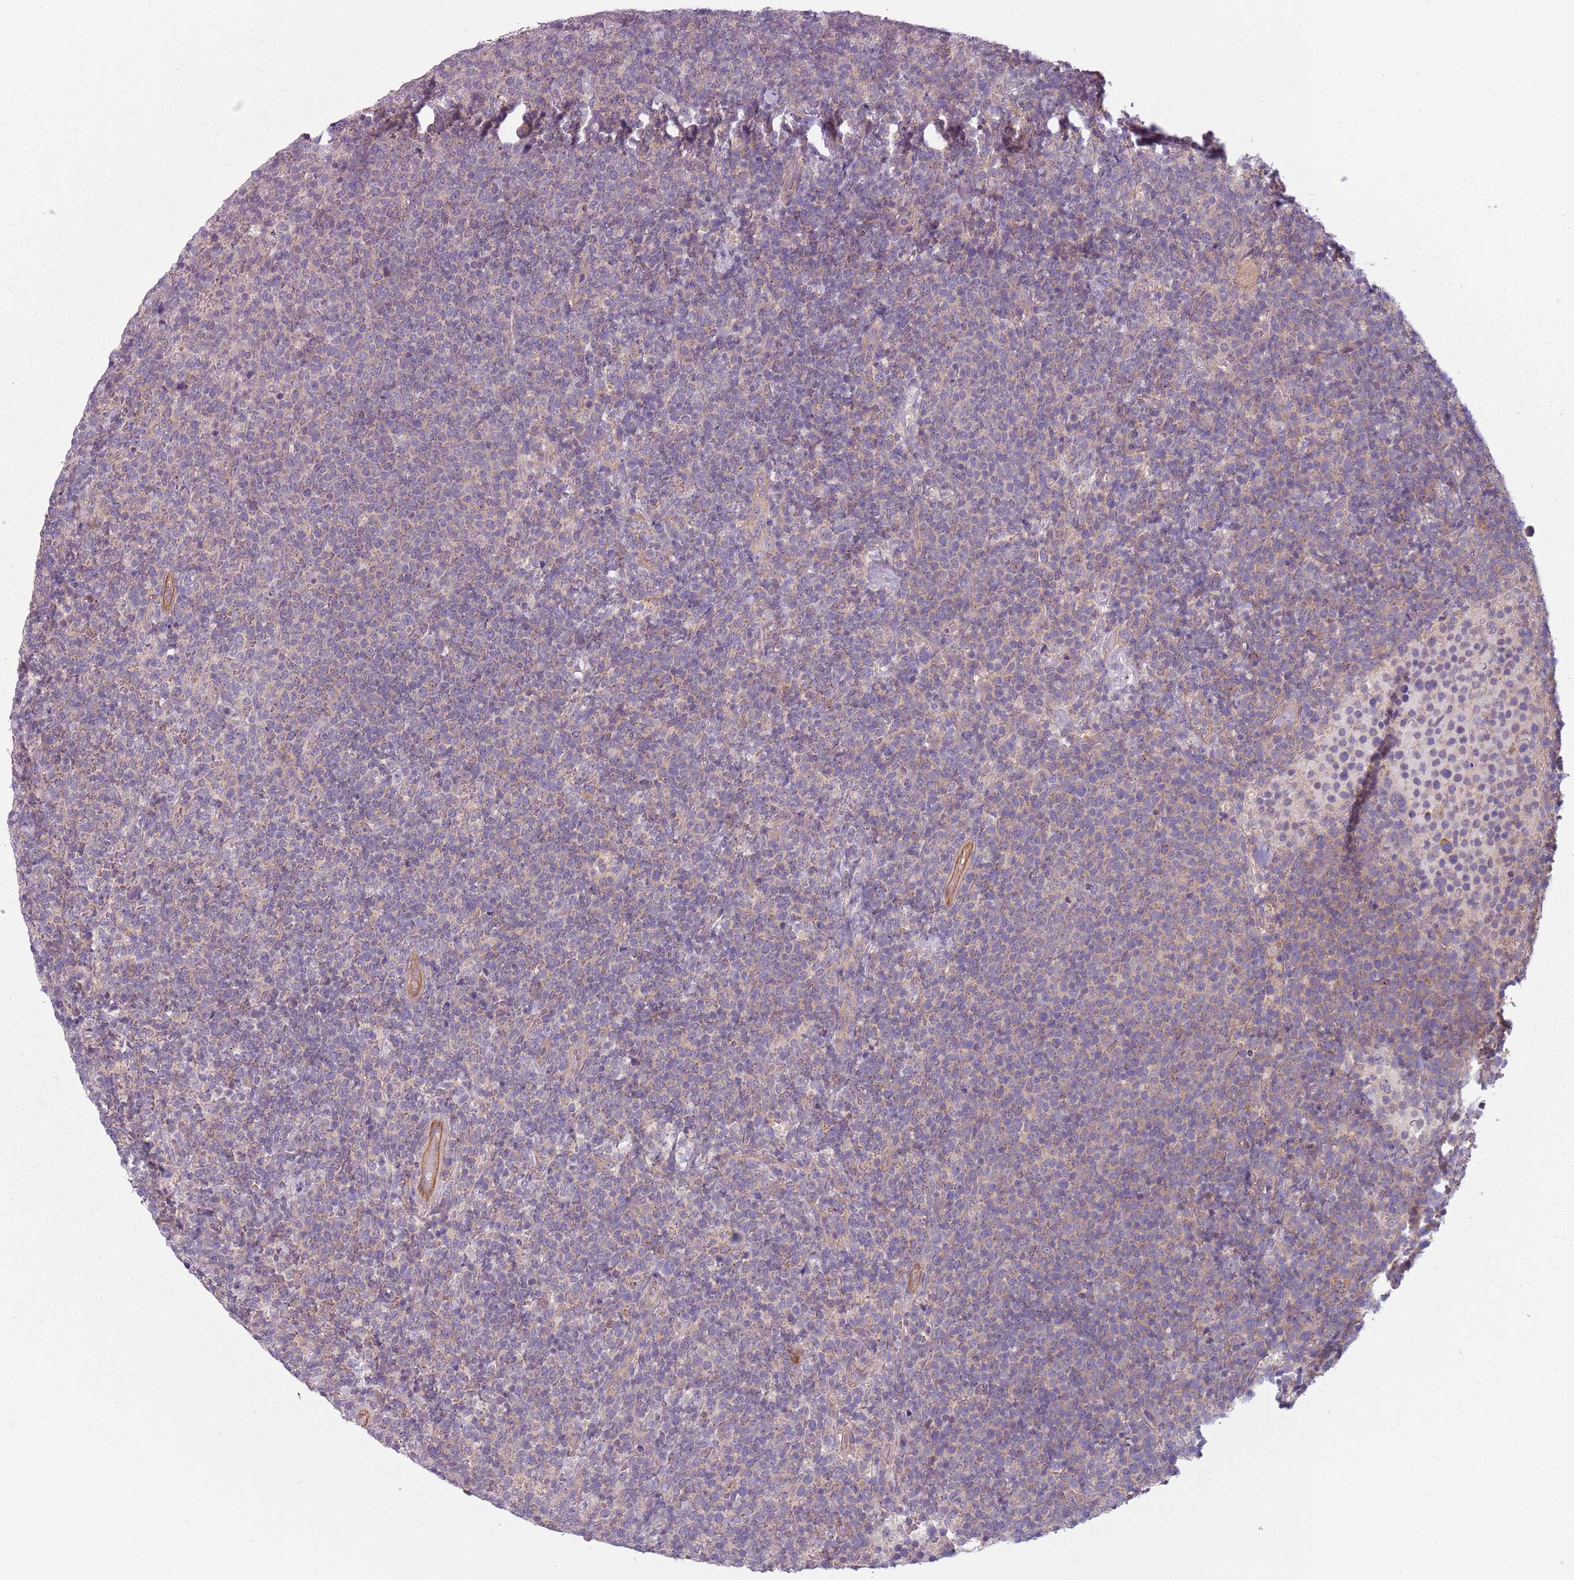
{"staining": {"intensity": "weak", "quantity": "<25%", "location": "cytoplasmic/membranous"}, "tissue": "lymphoma", "cell_type": "Tumor cells", "image_type": "cancer", "snomed": [{"axis": "morphology", "description": "Malignant lymphoma, non-Hodgkin's type, High grade"}, {"axis": "topography", "description": "Lymph node"}], "caption": "Immunohistochemistry (IHC) image of human malignant lymphoma, non-Hodgkin's type (high-grade) stained for a protein (brown), which demonstrates no positivity in tumor cells. (Brightfield microscopy of DAB immunohistochemistry (IHC) at high magnification).", "gene": "TLCD2", "patient": {"sex": "male", "age": 61}}